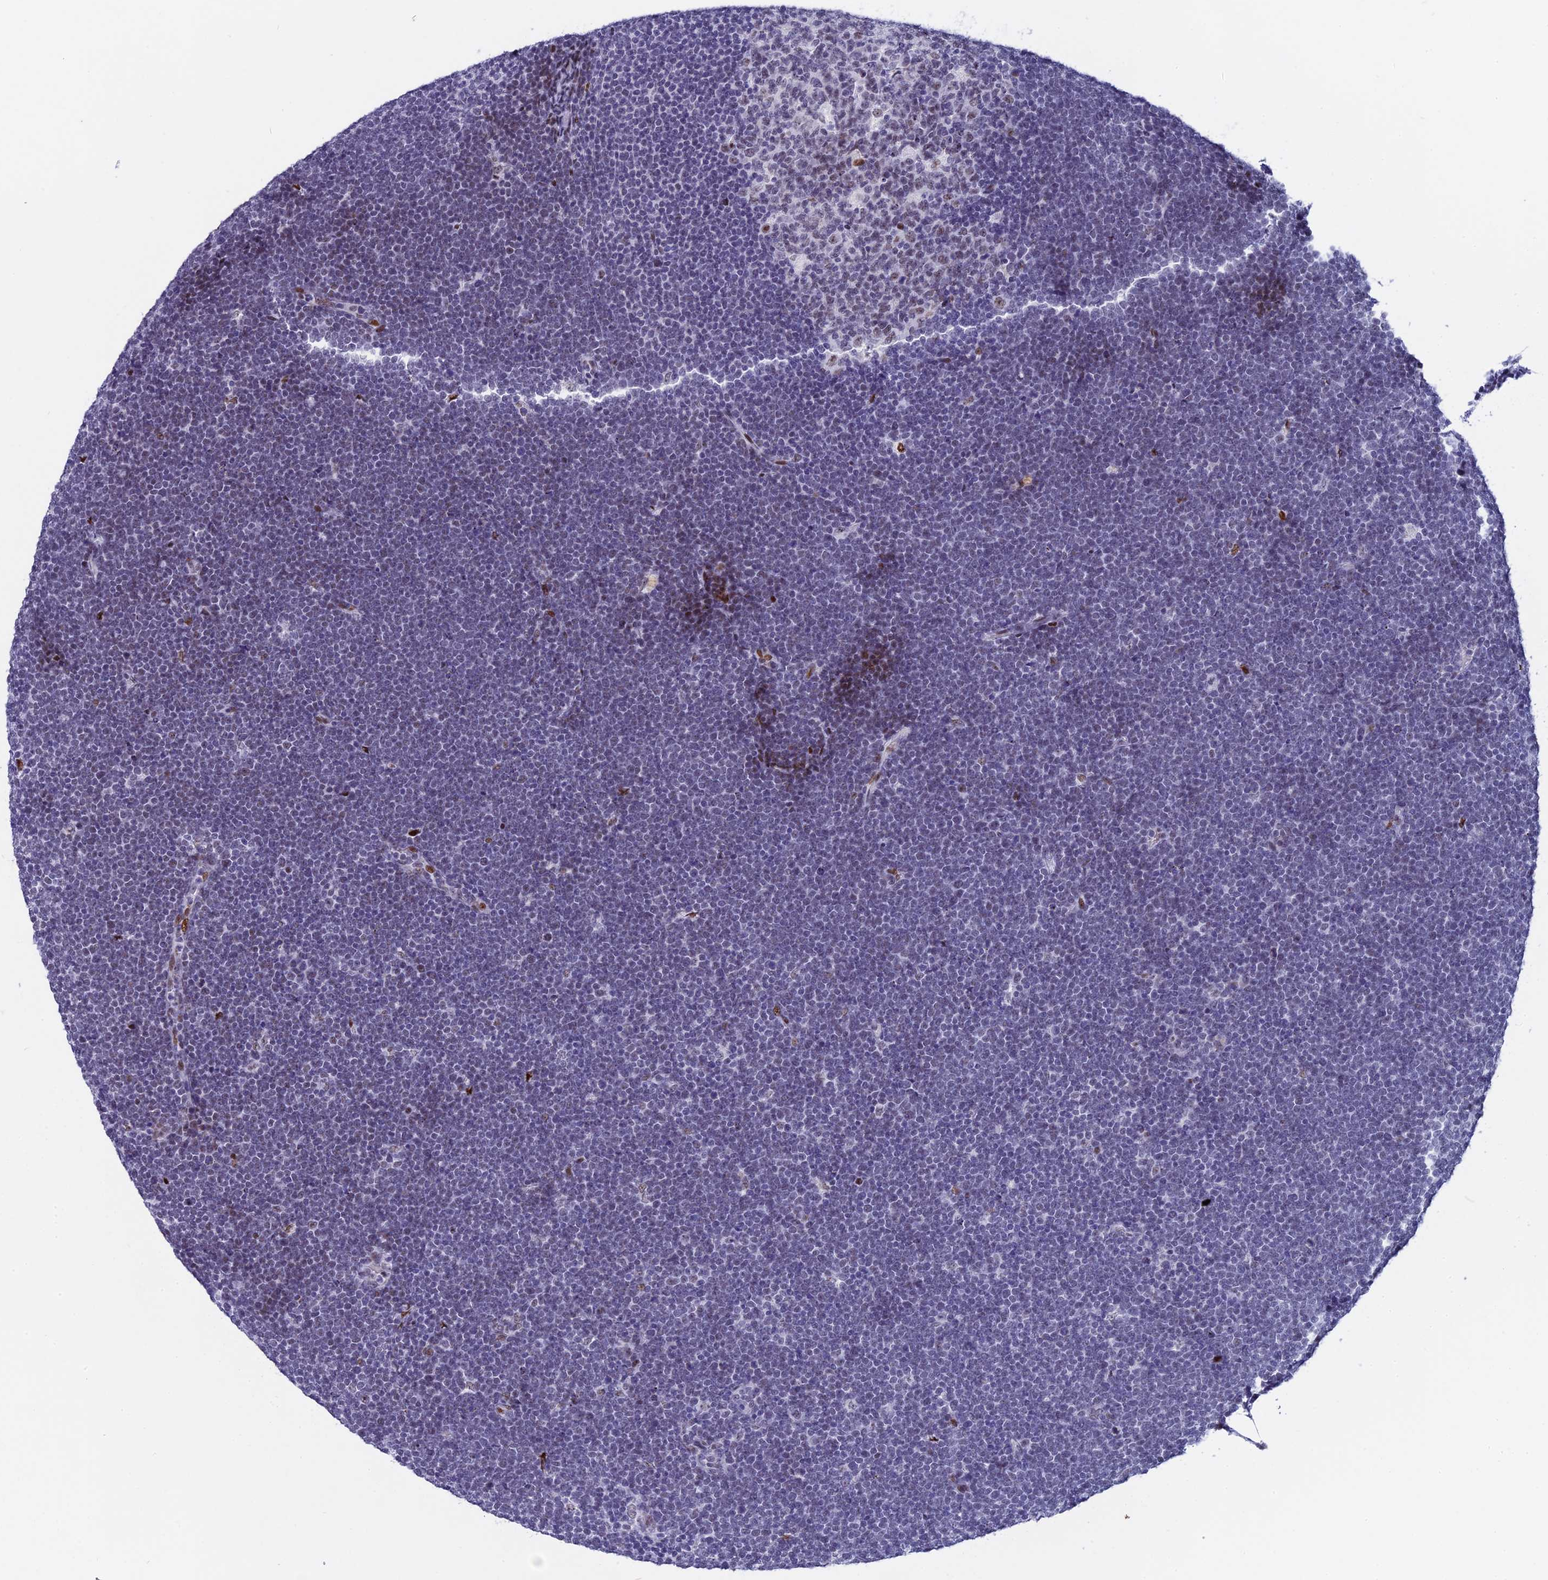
{"staining": {"intensity": "negative", "quantity": "none", "location": "none"}, "tissue": "lymphoma", "cell_type": "Tumor cells", "image_type": "cancer", "snomed": [{"axis": "morphology", "description": "Malignant lymphoma, non-Hodgkin's type, High grade"}, {"axis": "topography", "description": "Lymph node"}], "caption": "Lymphoma was stained to show a protein in brown. There is no significant positivity in tumor cells. (Immunohistochemistry, brightfield microscopy, high magnification).", "gene": "NSA2", "patient": {"sex": "male", "age": 13}}